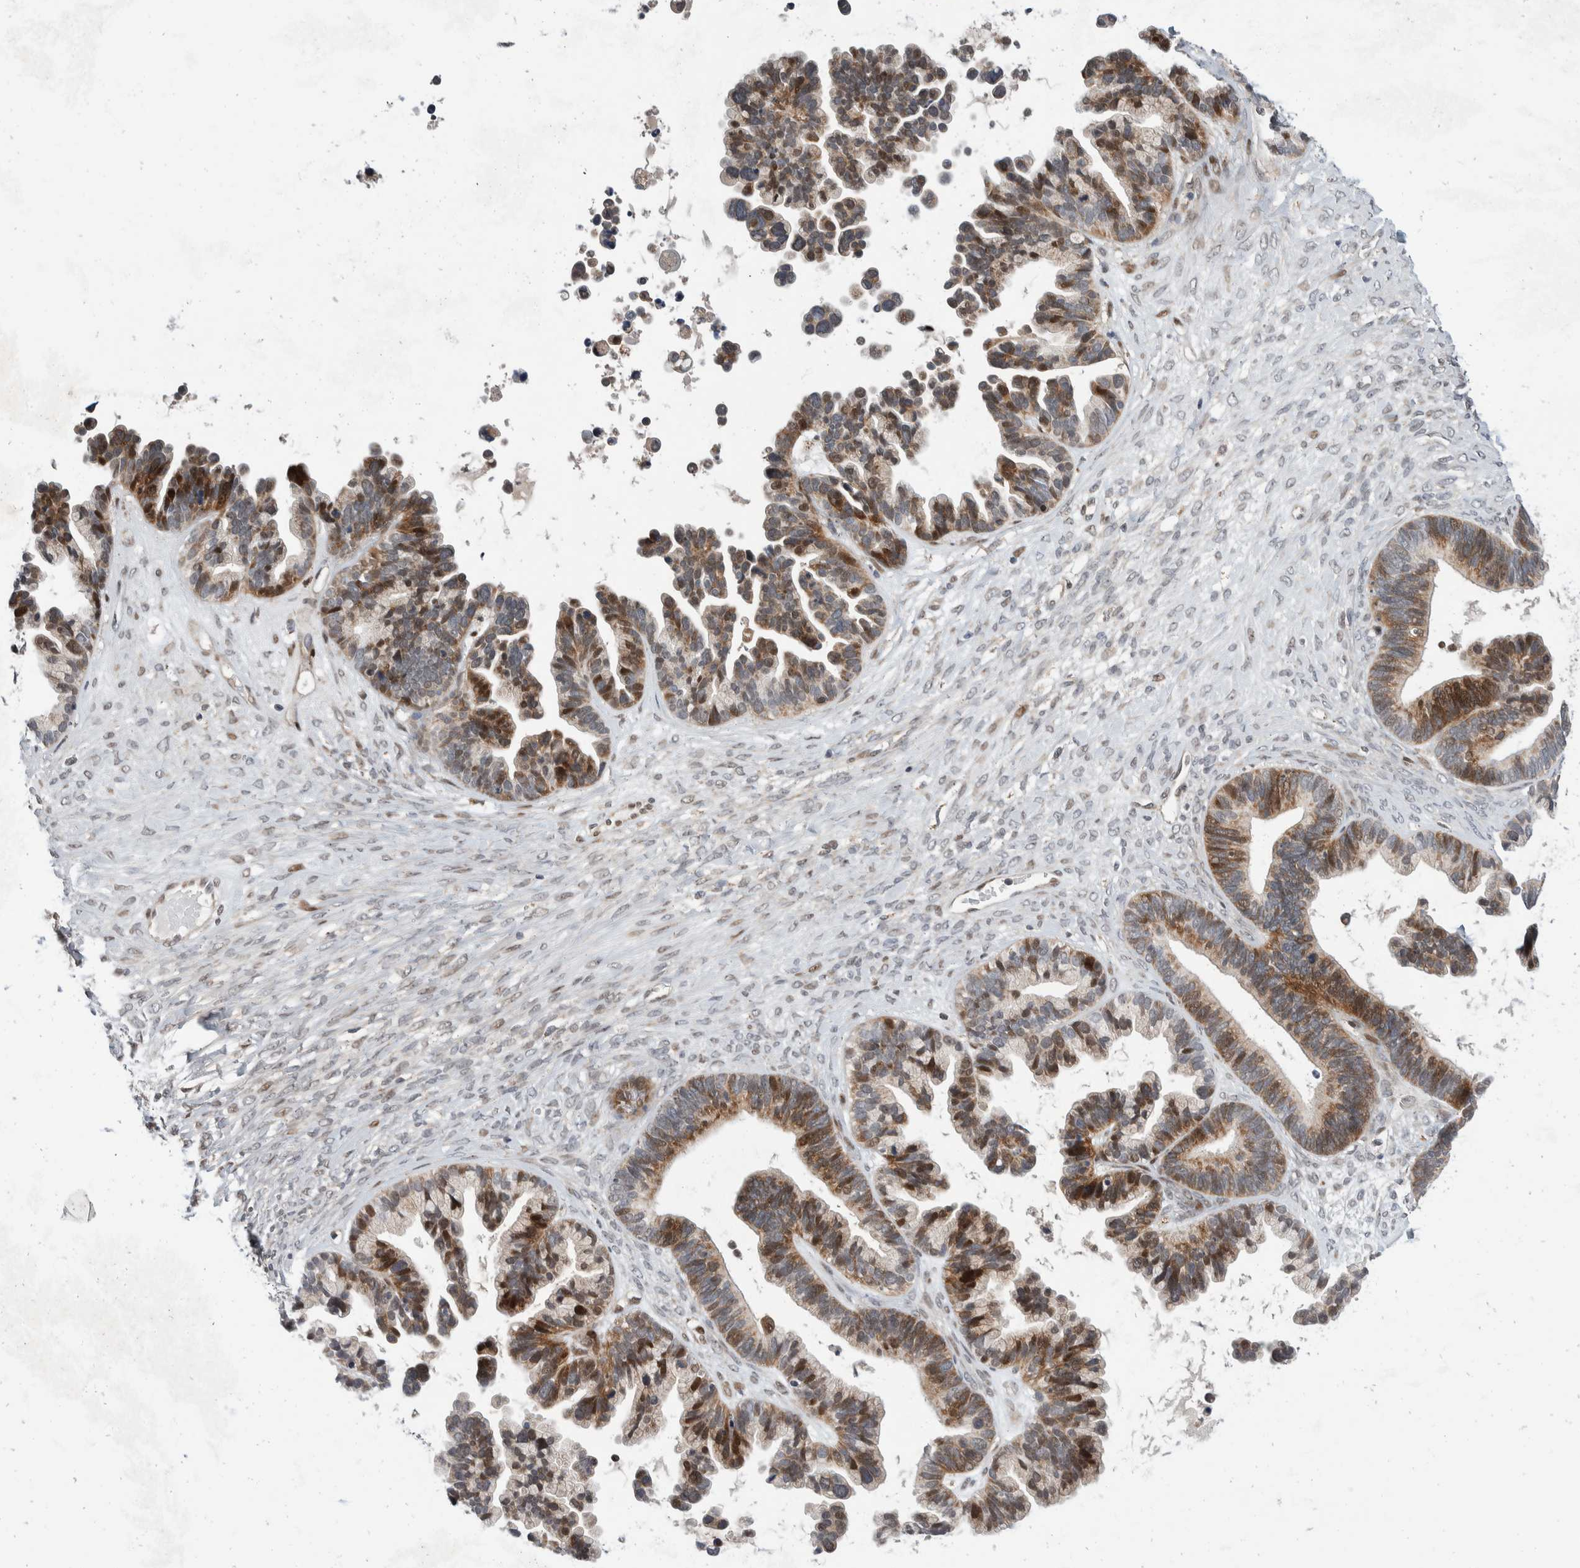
{"staining": {"intensity": "moderate", "quantity": ">75%", "location": "cytoplasmic/membranous,nuclear"}, "tissue": "ovarian cancer", "cell_type": "Tumor cells", "image_type": "cancer", "snomed": [{"axis": "morphology", "description": "Cystadenocarcinoma, serous, NOS"}, {"axis": "topography", "description": "Ovary"}], "caption": "Tumor cells display medium levels of moderate cytoplasmic/membranous and nuclear staining in about >75% of cells in serous cystadenocarcinoma (ovarian). Ihc stains the protein of interest in brown and the nuclei are stained blue.", "gene": "ZNF703", "patient": {"sex": "female", "age": 56}}